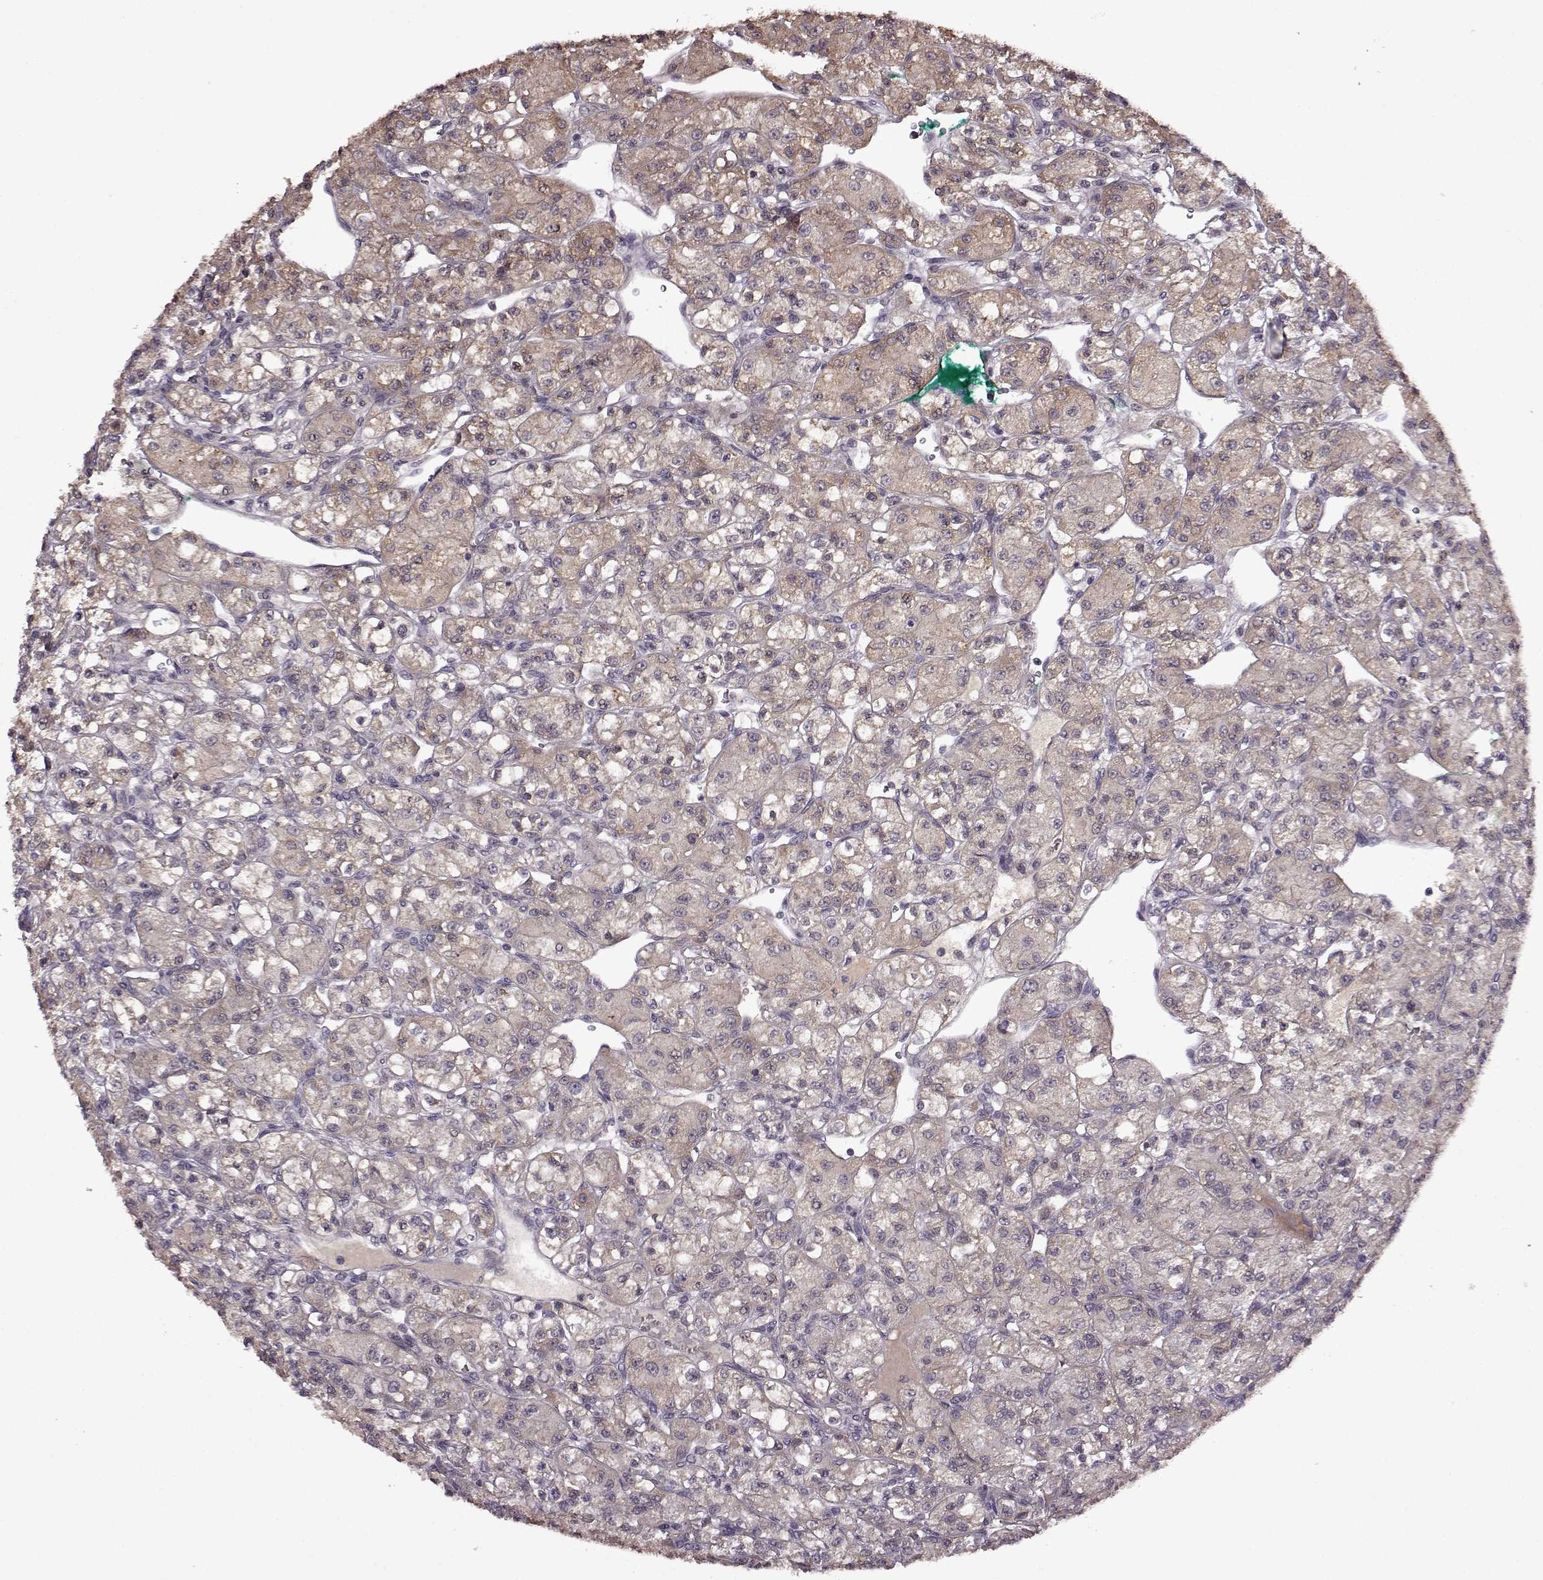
{"staining": {"intensity": "weak", "quantity": "25%-75%", "location": "cytoplasmic/membranous"}, "tissue": "renal cancer", "cell_type": "Tumor cells", "image_type": "cancer", "snomed": [{"axis": "morphology", "description": "Adenocarcinoma, NOS"}, {"axis": "topography", "description": "Kidney"}], "caption": "High-magnification brightfield microscopy of renal cancer (adenocarcinoma) stained with DAB (3,3'-diaminobenzidine) (brown) and counterstained with hematoxylin (blue). tumor cells exhibit weak cytoplasmic/membranous positivity is seen in approximately25%-75% of cells.", "gene": "MAIP1", "patient": {"sex": "female", "age": 70}}